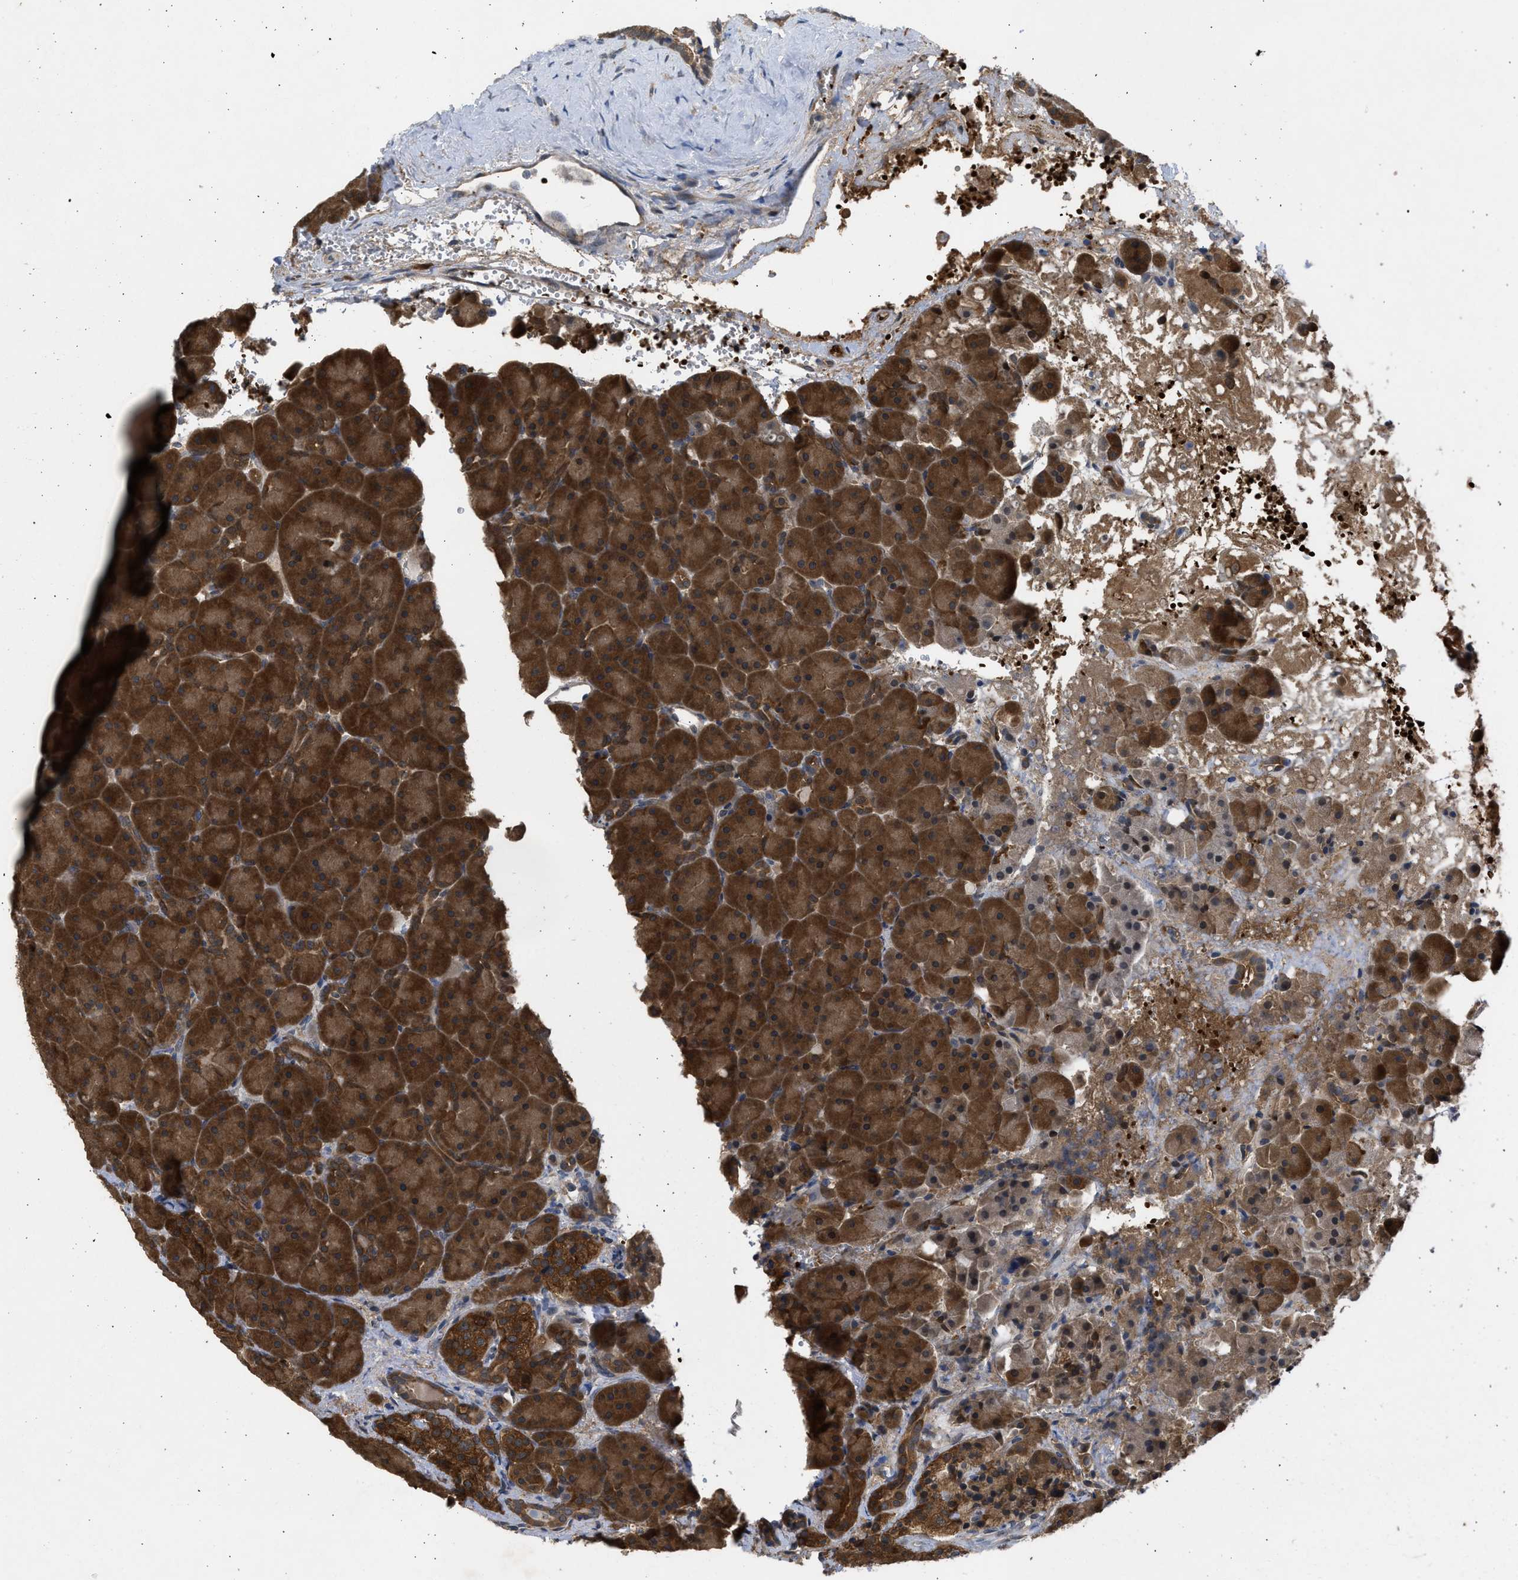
{"staining": {"intensity": "strong", "quantity": ">75%", "location": "cytoplasmic/membranous"}, "tissue": "pancreas", "cell_type": "Exocrine glandular cells", "image_type": "normal", "snomed": [{"axis": "morphology", "description": "Normal tissue, NOS"}, {"axis": "topography", "description": "Pancreas"}], "caption": "Unremarkable pancreas displays strong cytoplasmic/membranous staining in about >75% of exocrine glandular cells, visualized by immunohistochemistry. The protein of interest is stained brown, and the nuclei are stained in blue (DAB (3,3'-diaminobenzidine) IHC with brightfield microscopy, high magnification).", "gene": "MAPK7", "patient": {"sex": "male", "age": 66}}